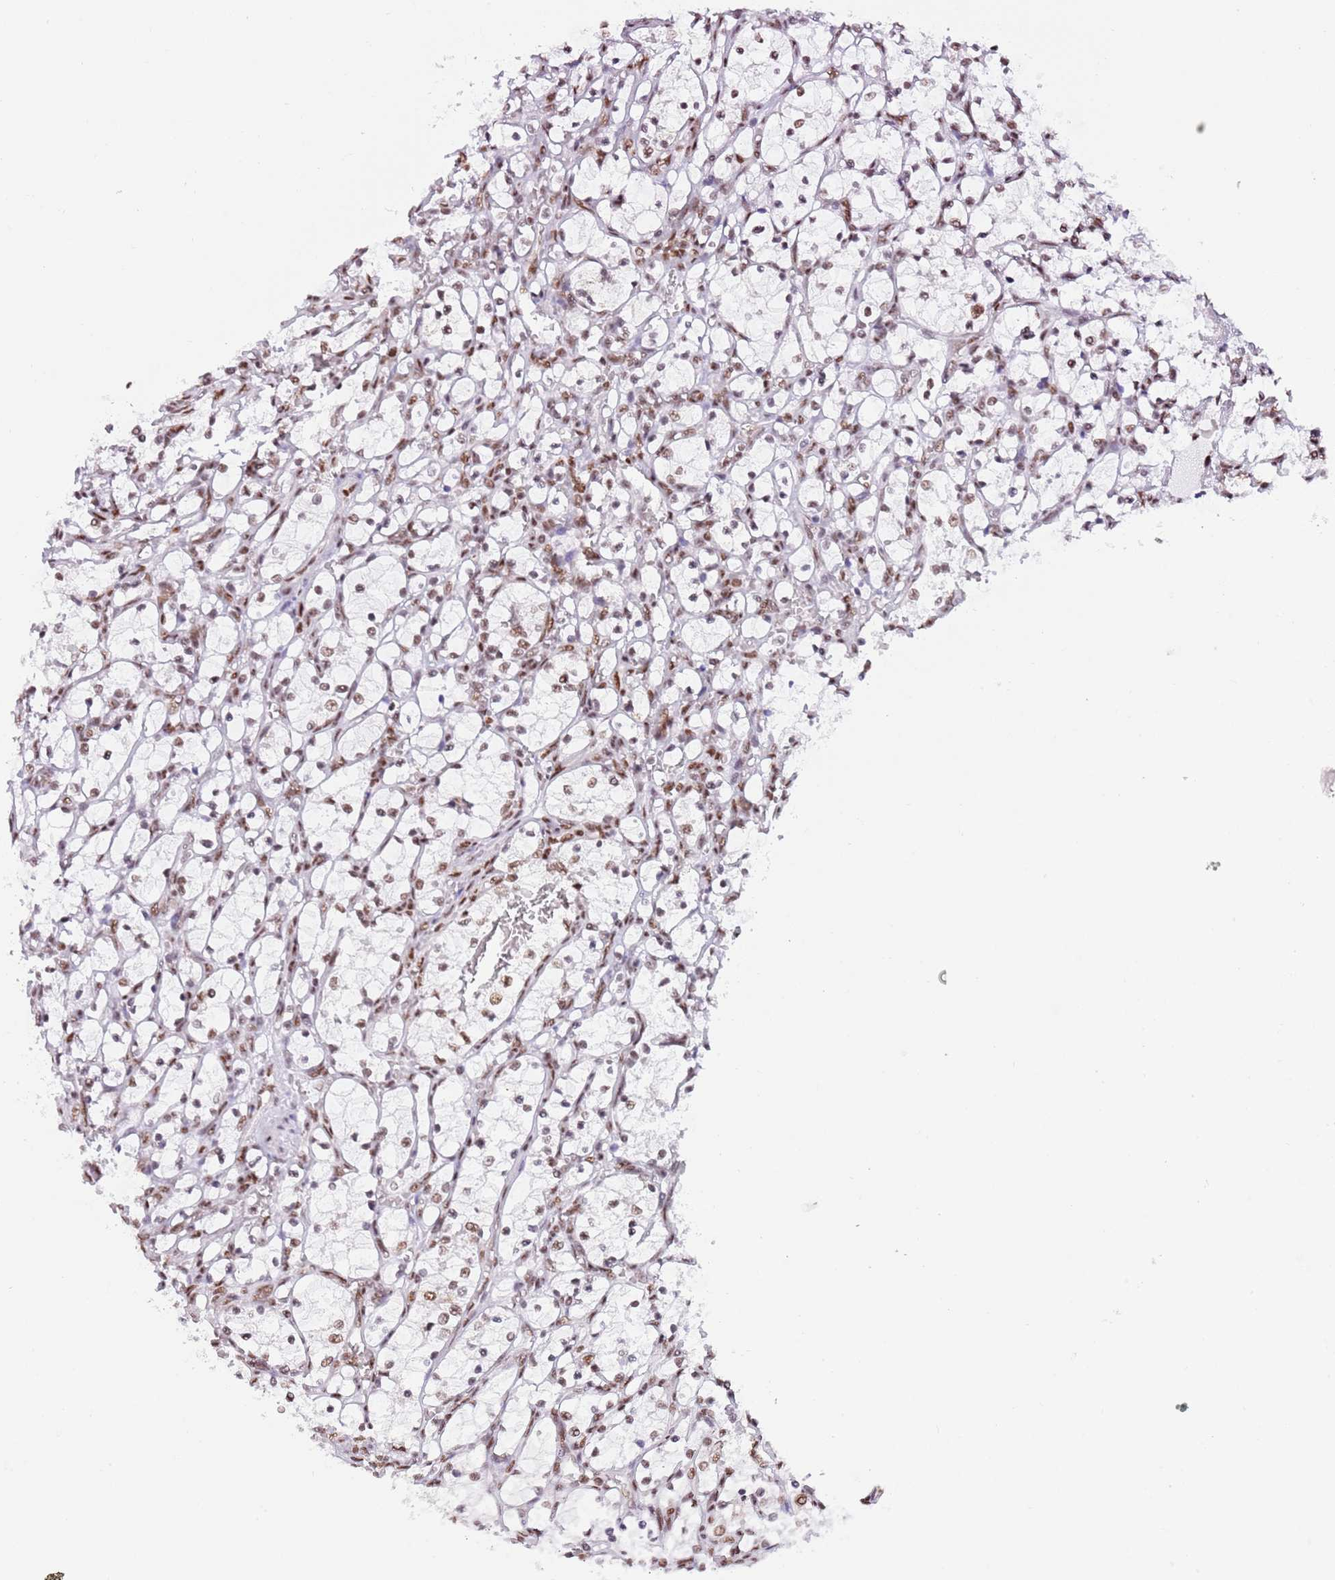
{"staining": {"intensity": "moderate", "quantity": ">75%", "location": "nuclear"}, "tissue": "renal cancer", "cell_type": "Tumor cells", "image_type": "cancer", "snomed": [{"axis": "morphology", "description": "Adenocarcinoma, NOS"}, {"axis": "topography", "description": "Kidney"}], "caption": "This histopathology image reveals renal adenocarcinoma stained with immunohistochemistry to label a protein in brown. The nuclear of tumor cells show moderate positivity for the protein. Nuclei are counter-stained blue.", "gene": "SF3A2", "patient": {"sex": "female", "age": 69}}